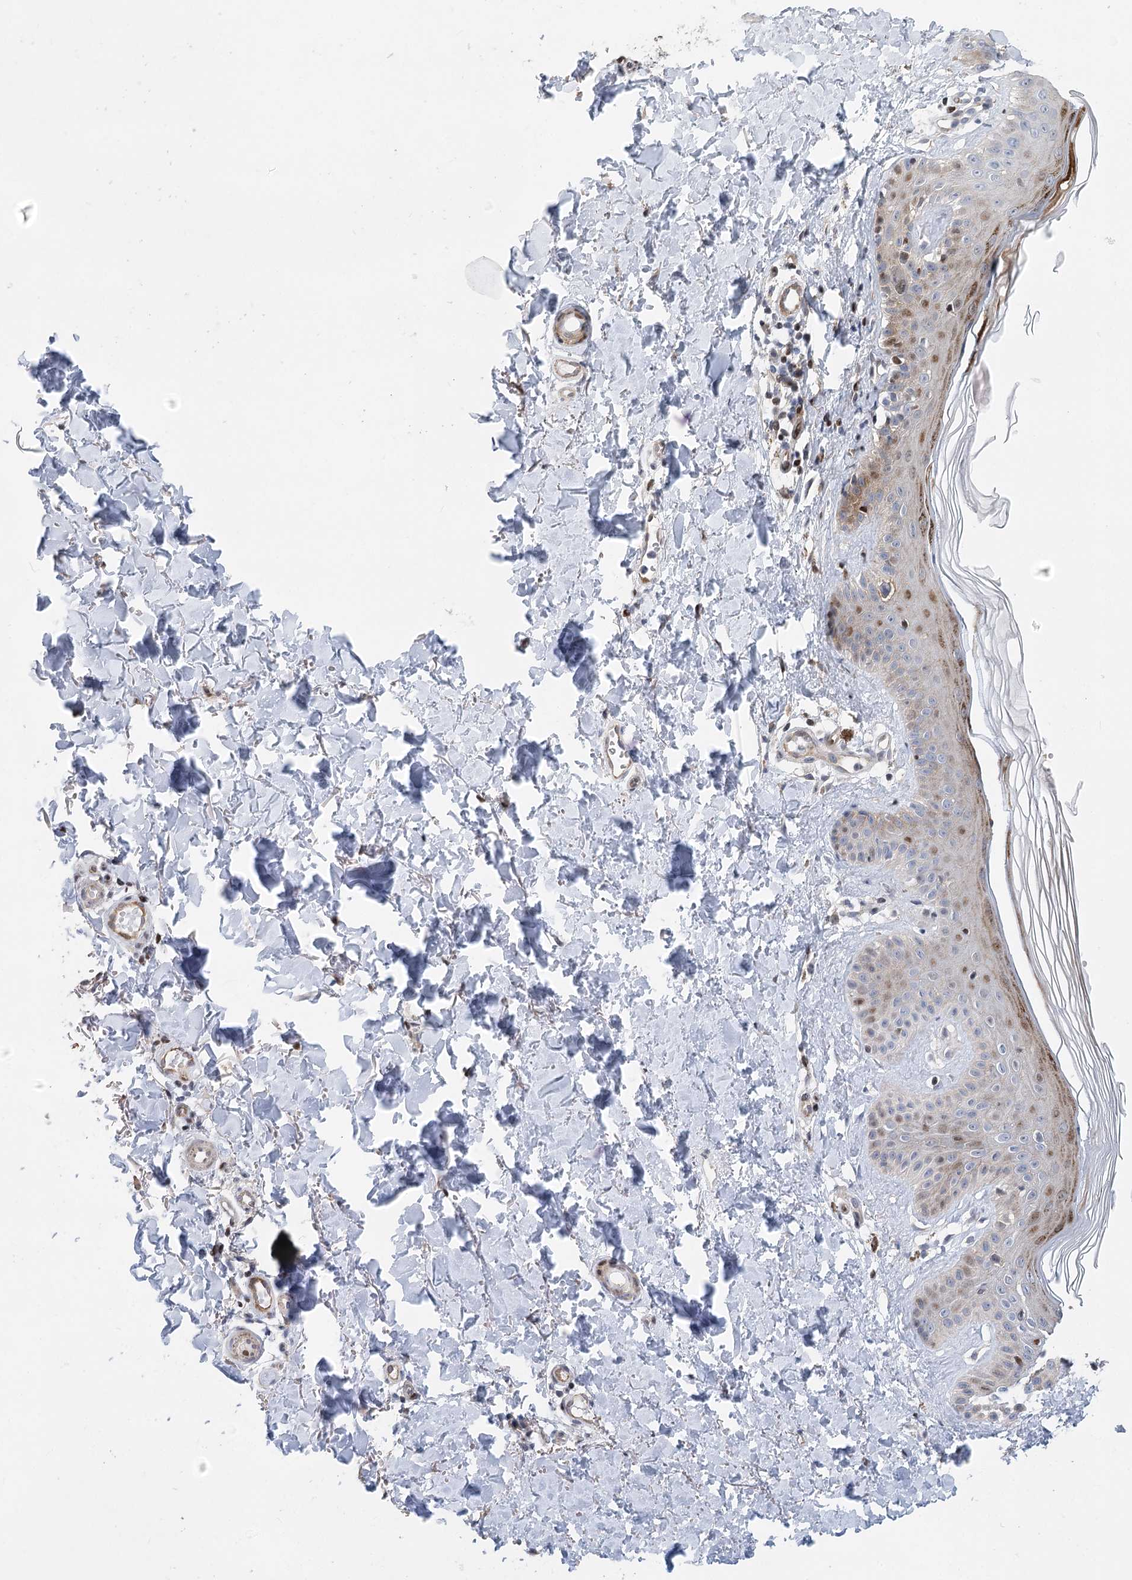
{"staining": {"intensity": "weak", "quantity": ">75%", "location": "cytoplasmic/membranous,nuclear"}, "tissue": "skin", "cell_type": "Fibroblasts", "image_type": "normal", "snomed": [{"axis": "morphology", "description": "Normal tissue, NOS"}, {"axis": "topography", "description": "Skin"}], "caption": "IHC (DAB) staining of benign skin exhibits weak cytoplasmic/membranous,nuclear protein positivity in about >75% of fibroblasts.", "gene": "CAMTA1", "patient": {"sex": "male", "age": 52}}